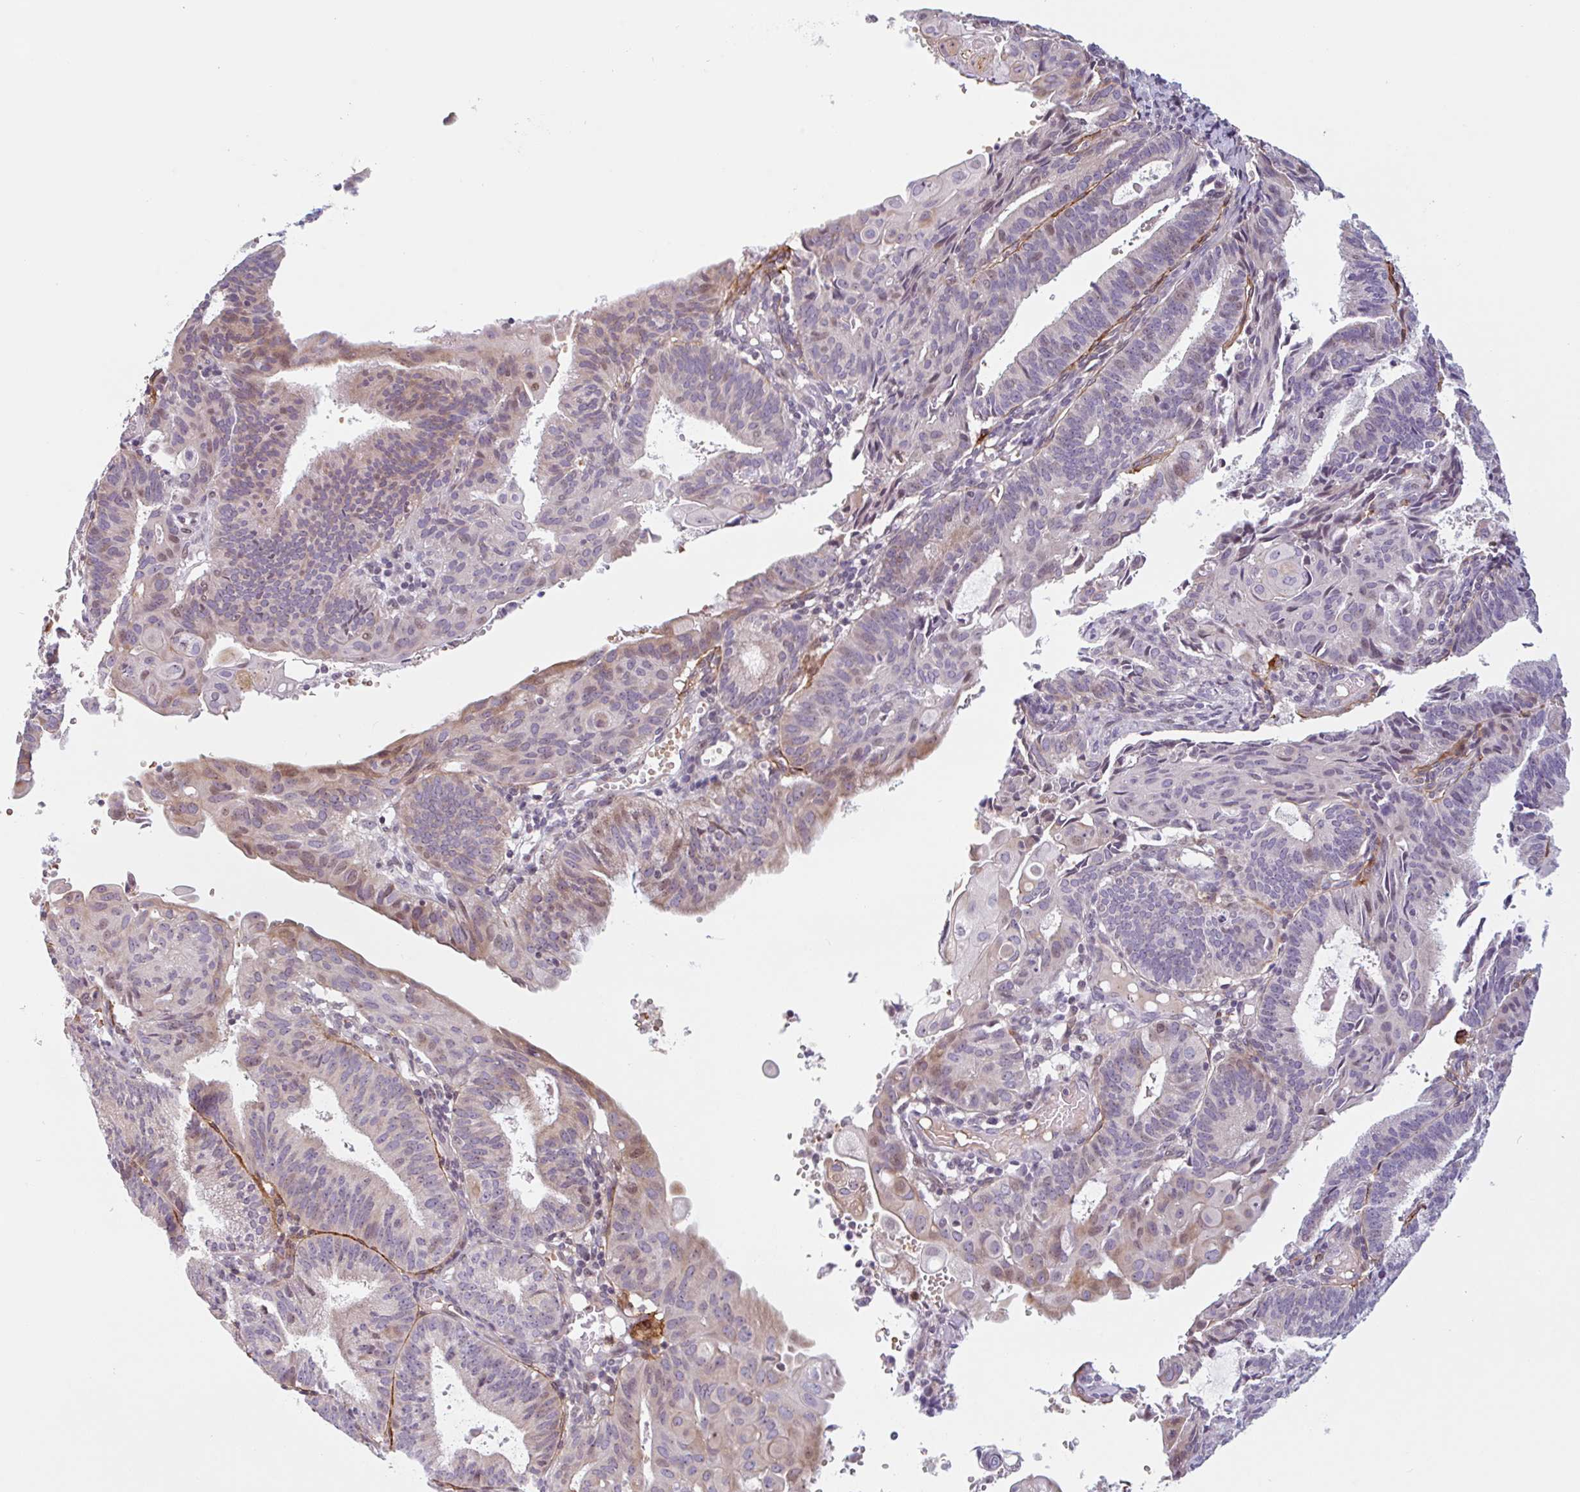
{"staining": {"intensity": "weak", "quantity": "<25%", "location": "cytoplasmic/membranous"}, "tissue": "endometrial cancer", "cell_type": "Tumor cells", "image_type": "cancer", "snomed": [{"axis": "morphology", "description": "Adenocarcinoma, NOS"}, {"axis": "topography", "description": "Endometrium"}], "caption": "Tumor cells show no significant staining in endometrial adenocarcinoma.", "gene": "TMEM119", "patient": {"sex": "female", "age": 49}}